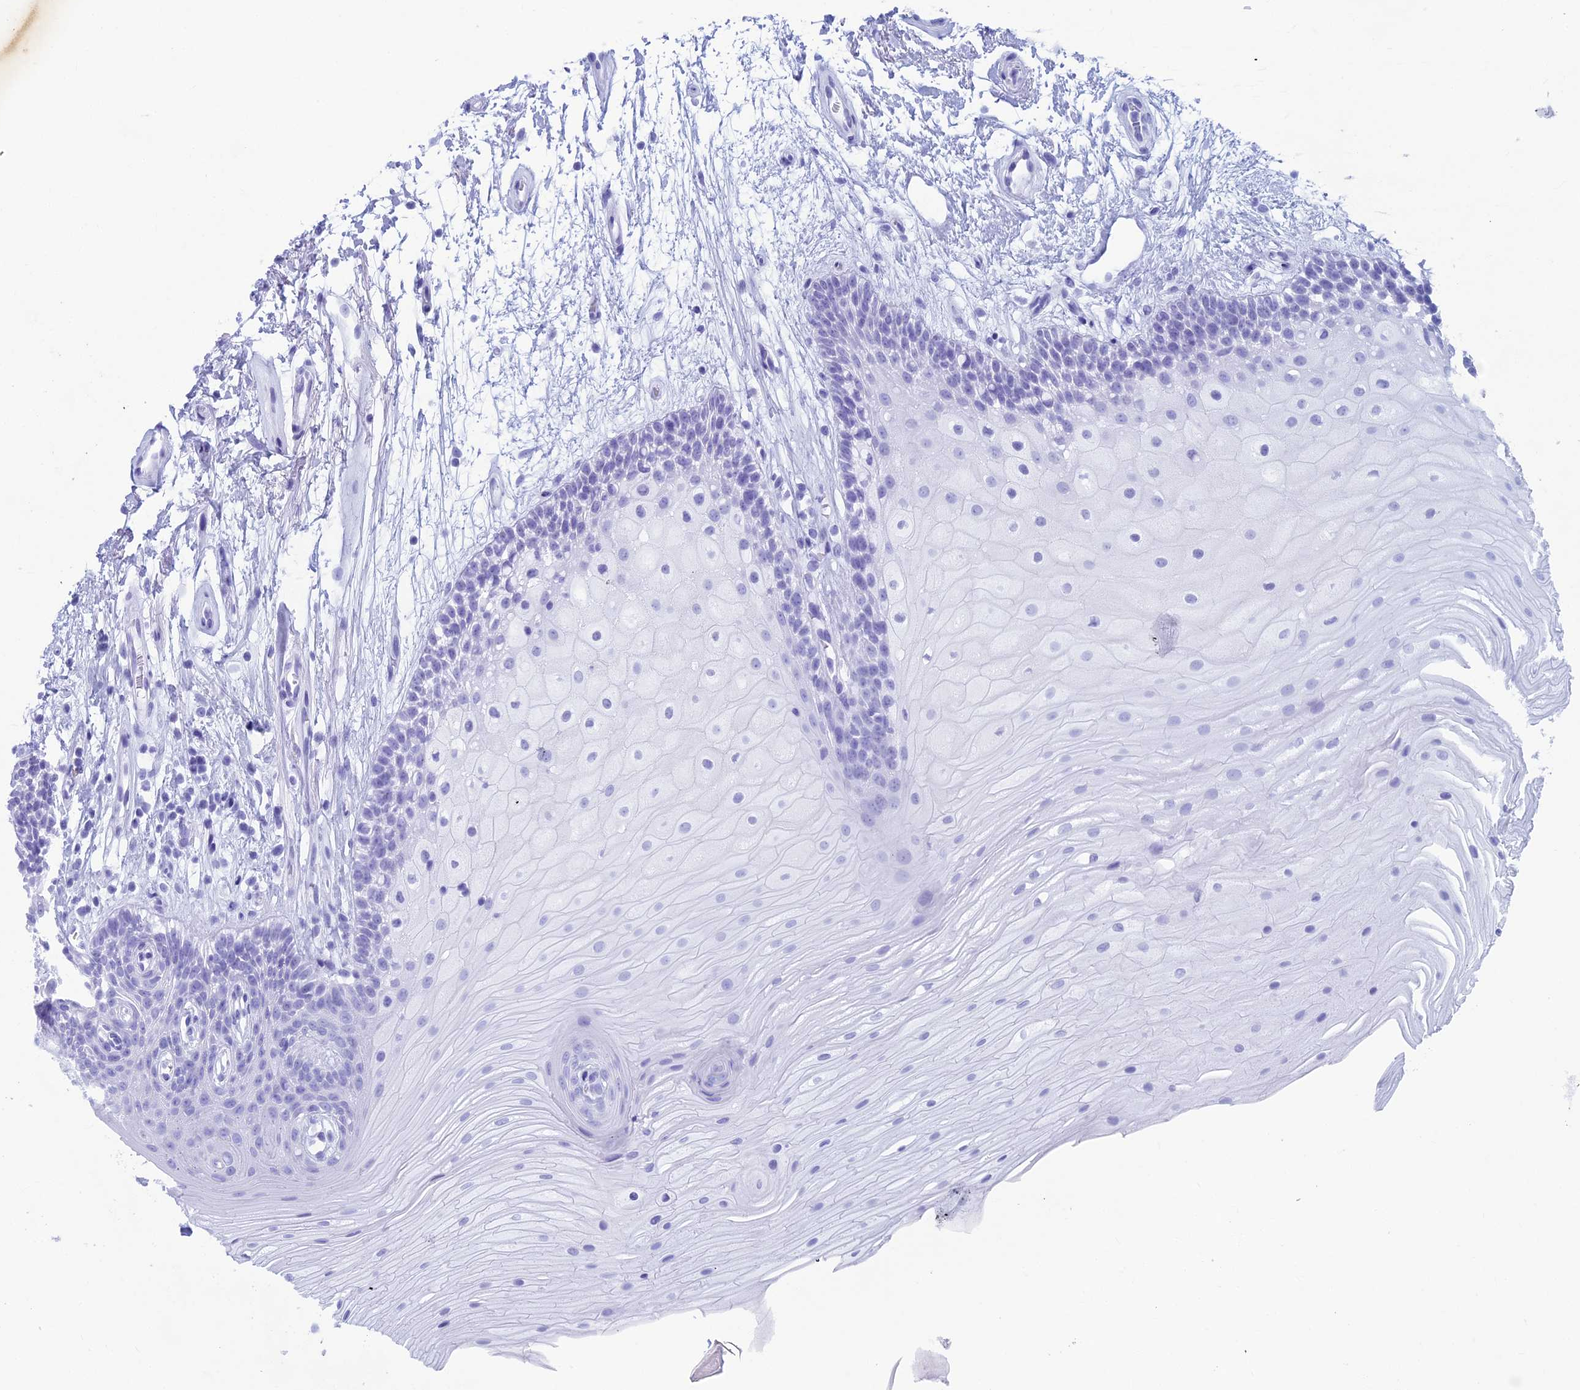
{"staining": {"intensity": "negative", "quantity": "none", "location": "none"}, "tissue": "oral mucosa", "cell_type": "Squamous epithelial cells", "image_type": "normal", "snomed": [{"axis": "morphology", "description": "Normal tissue, NOS"}, {"axis": "topography", "description": "Oral tissue"}], "caption": "Immunohistochemistry photomicrograph of normal human oral mucosa stained for a protein (brown), which demonstrates no positivity in squamous epithelial cells.", "gene": "MFSD8", "patient": {"sex": "female", "age": 80}}